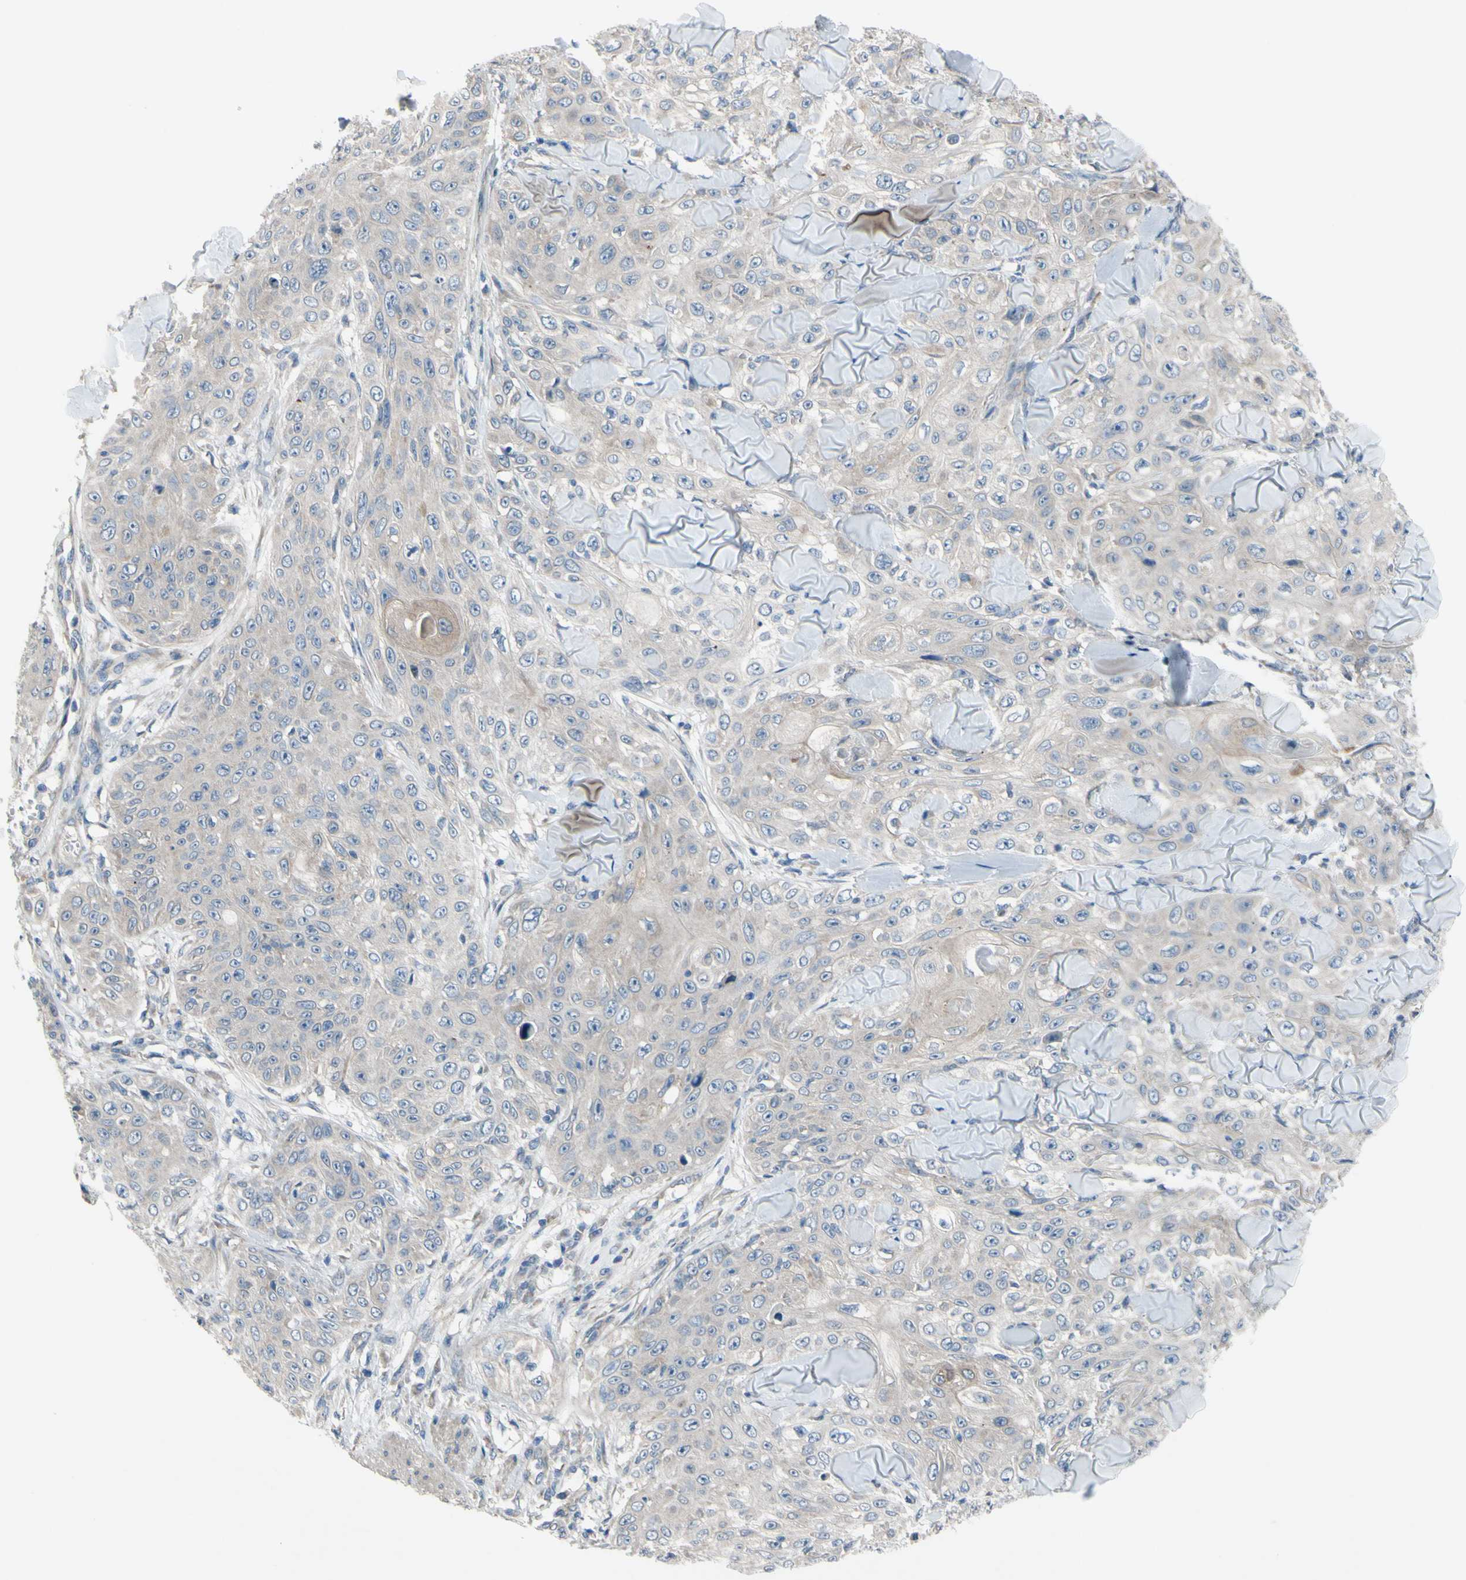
{"staining": {"intensity": "weak", "quantity": "25%-75%", "location": "cytoplasmic/membranous"}, "tissue": "skin cancer", "cell_type": "Tumor cells", "image_type": "cancer", "snomed": [{"axis": "morphology", "description": "Squamous cell carcinoma, NOS"}, {"axis": "topography", "description": "Skin"}], "caption": "Skin squamous cell carcinoma tissue exhibits weak cytoplasmic/membranous positivity in approximately 25%-75% of tumor cells The protein is shown in brown color, while the nuclei are stained blue.", "gene": "GRAMD2B", "patient": {"sex": "male", "age": 86}}